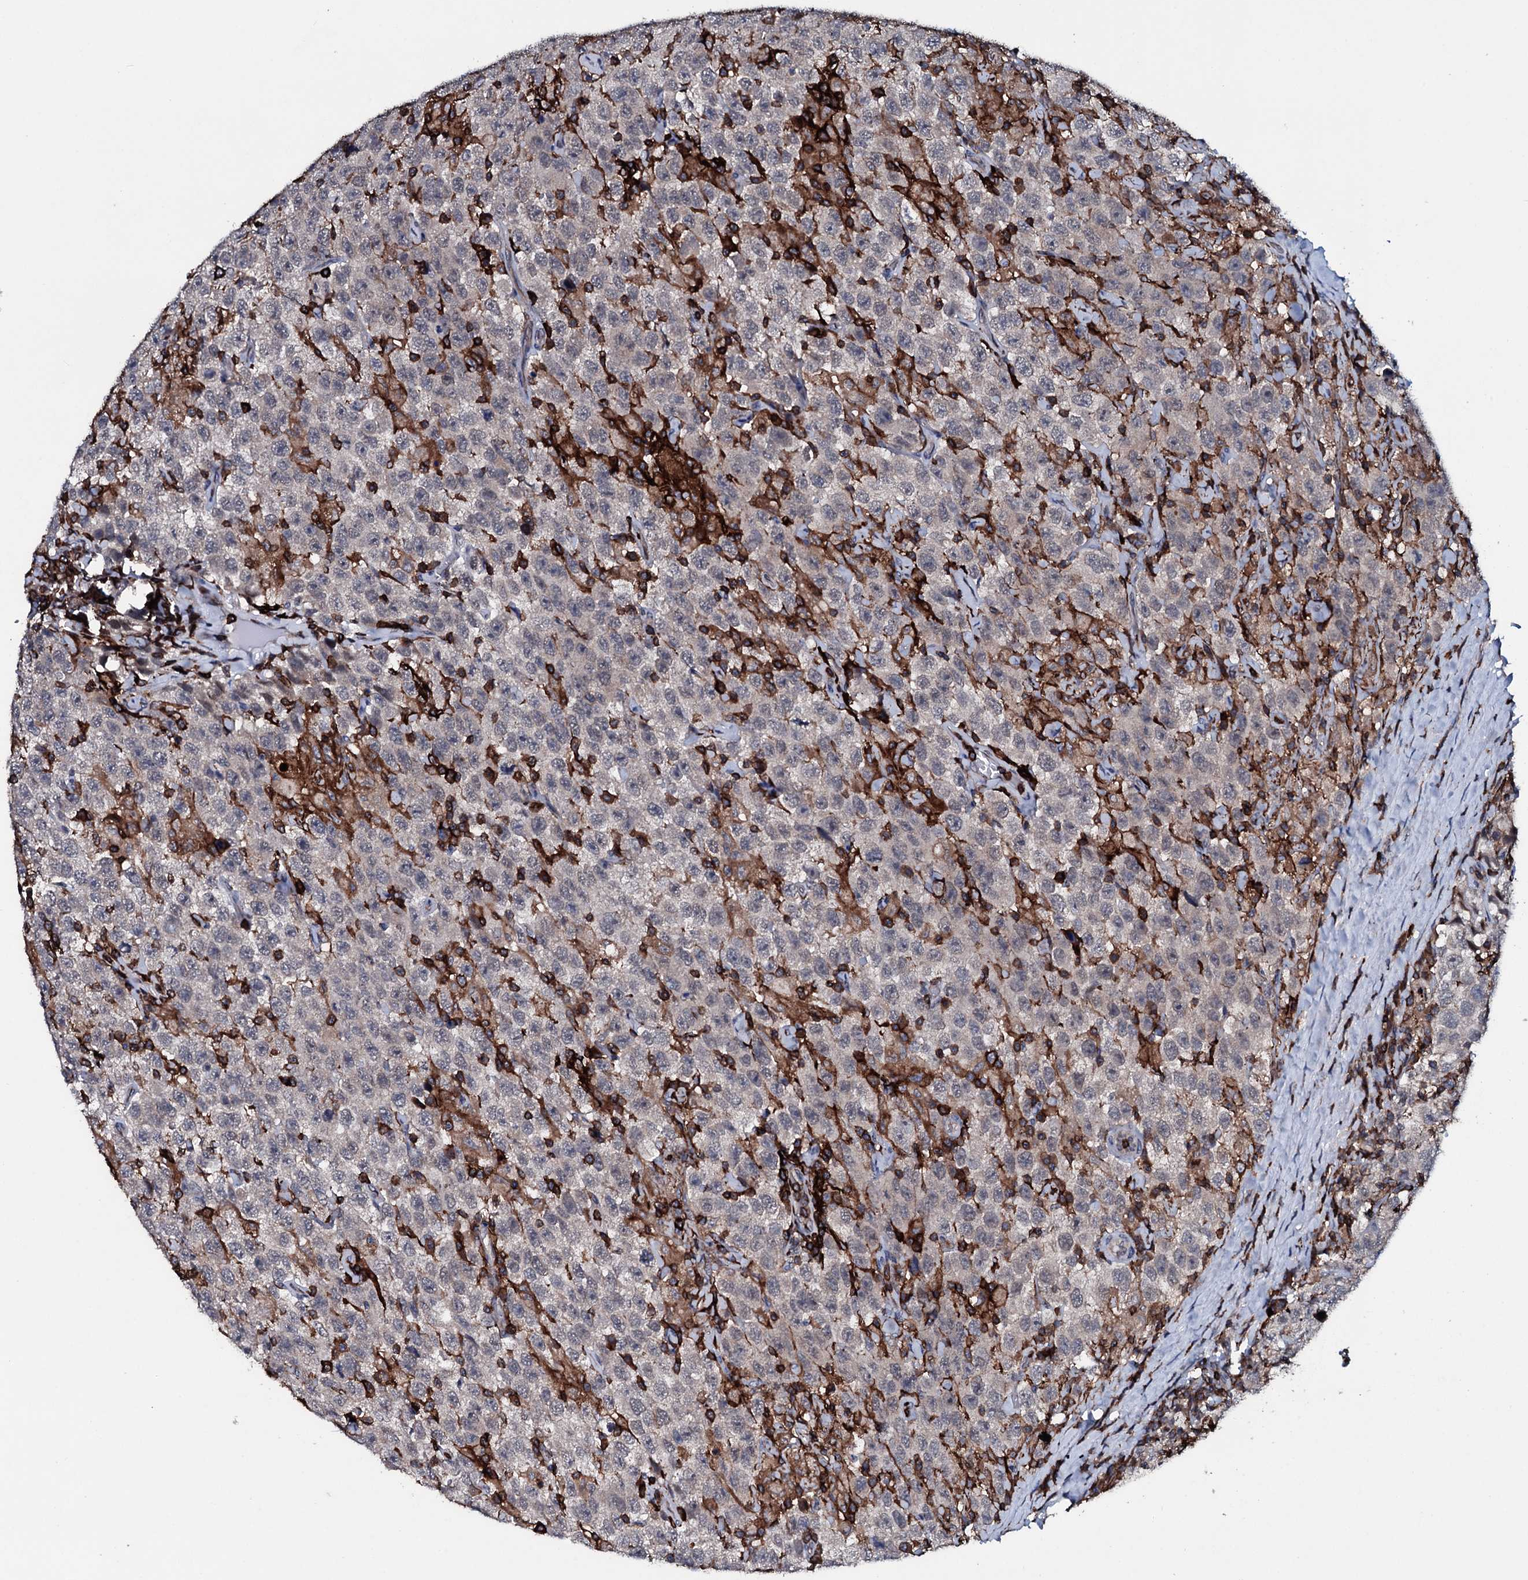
{"staining": {"intensity": "weak", "quantity": "<25%", "location": "cytoplasmic/membranous"}, "tissue": "testis cancer", "cell_type": "Tumor cells", "image_type": "cancer", "snomed": [{"axis": "morphology", "description": "Seminoma, NOS"}, {"axis": "topography", "description": "Testis"}], "caption": "Tumor cells are negative for brown protein staining in testis seminoma.", "gene": "OGFOD2", "patient": {"sex": "male", "age": 41}}